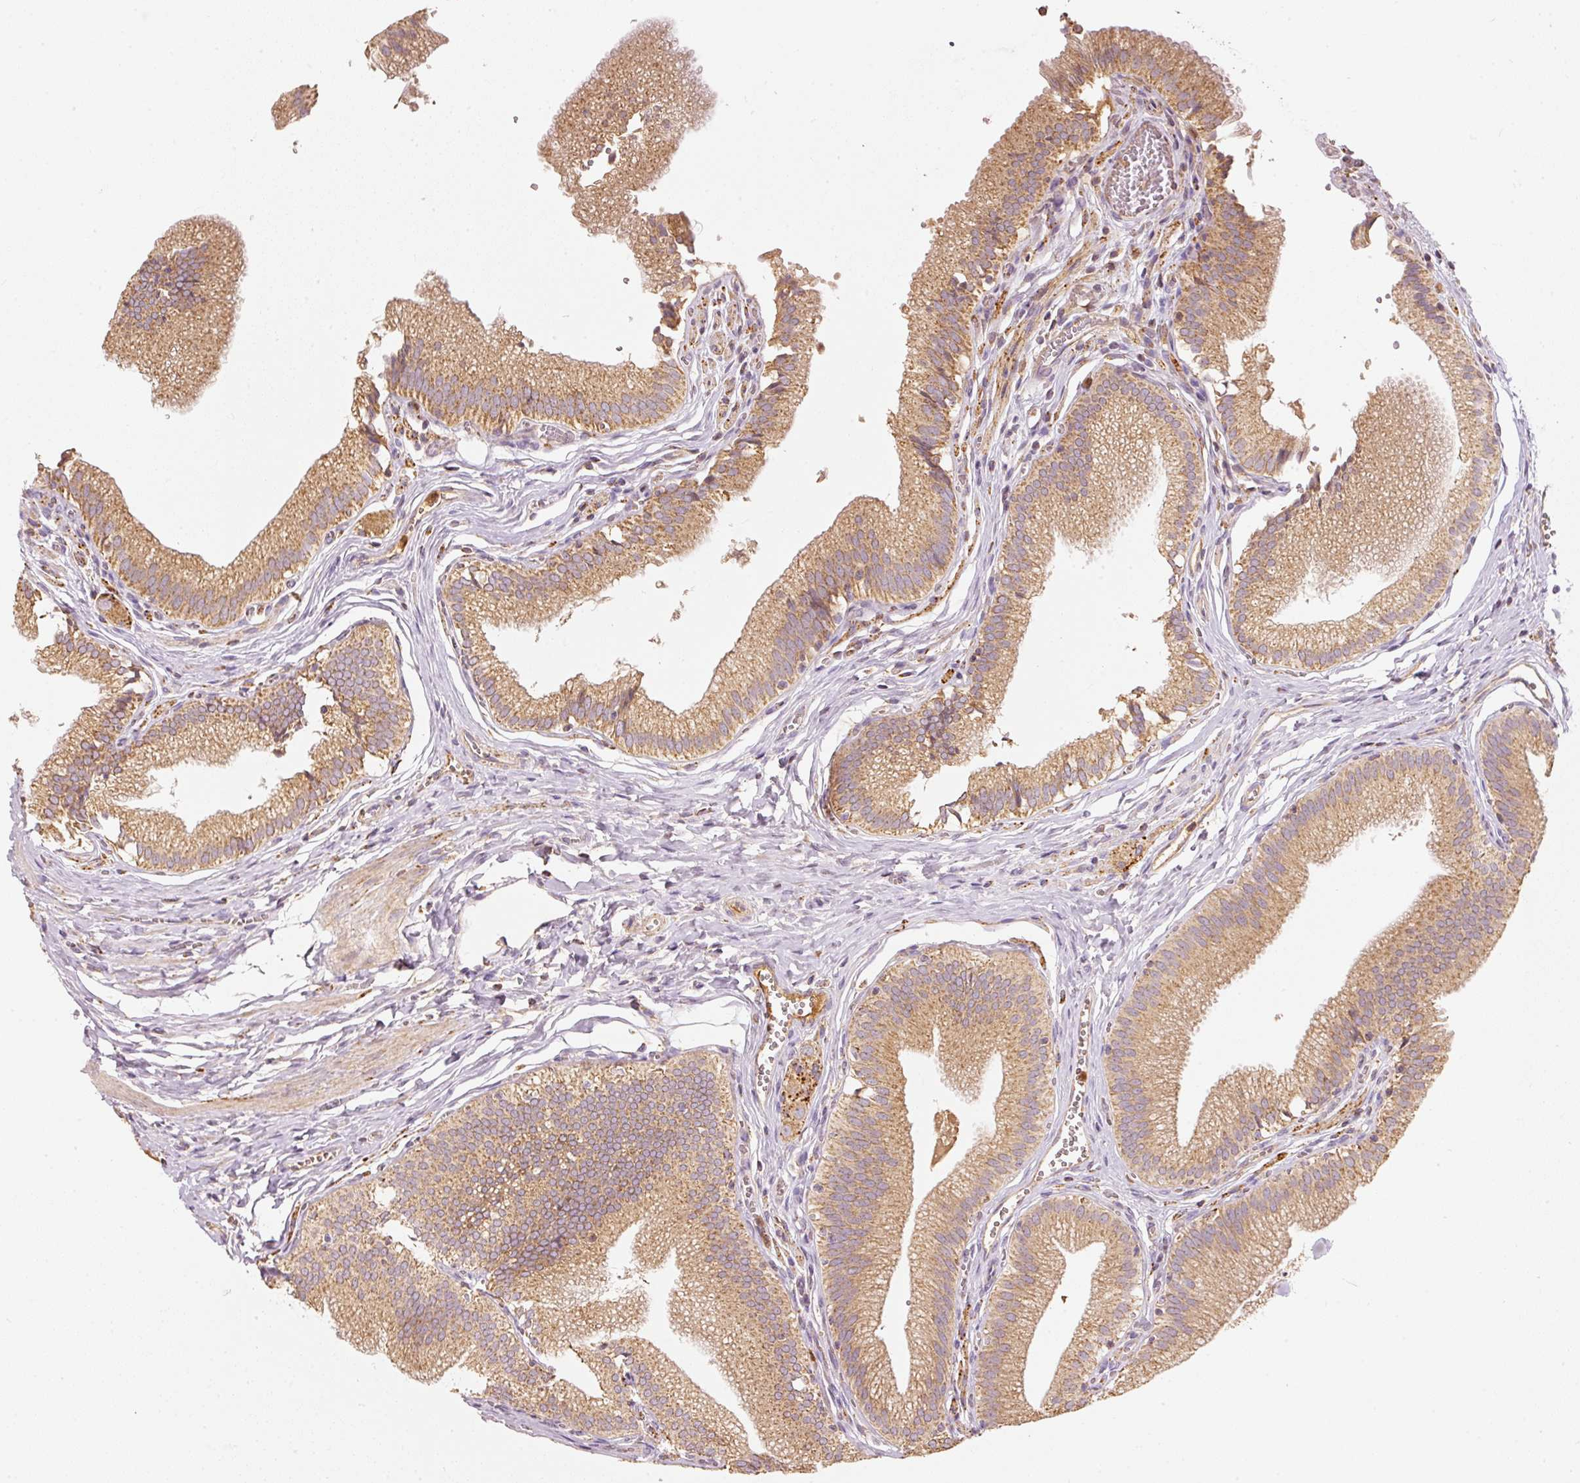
{"staining": {"intensity": "moderate", "quantity": ">75%", "location": "cytoplasmic/membranous"}, "tissue": "gallbladder", "cell_type": "Glandular cells", "image_type": "normal", "snomed": [{"axis": "morphology", "description": "Normal tissue, NOS"}, {"axis": "topography", "description": "Gallbladder"}, {"axis": "topography", "description": "Peripheral nerve tissue"}], "caption": "Normal gallbladder was stained to show a protein in brown. There is medium levels of moderate cytoplasmic/membranous expression in about >75% of glandular cells. (brown staining indicates protein expression, while blue staining denotes nuclei).", "gene": "PSENEN", "patient": {"sex": "male", "age": 17}}